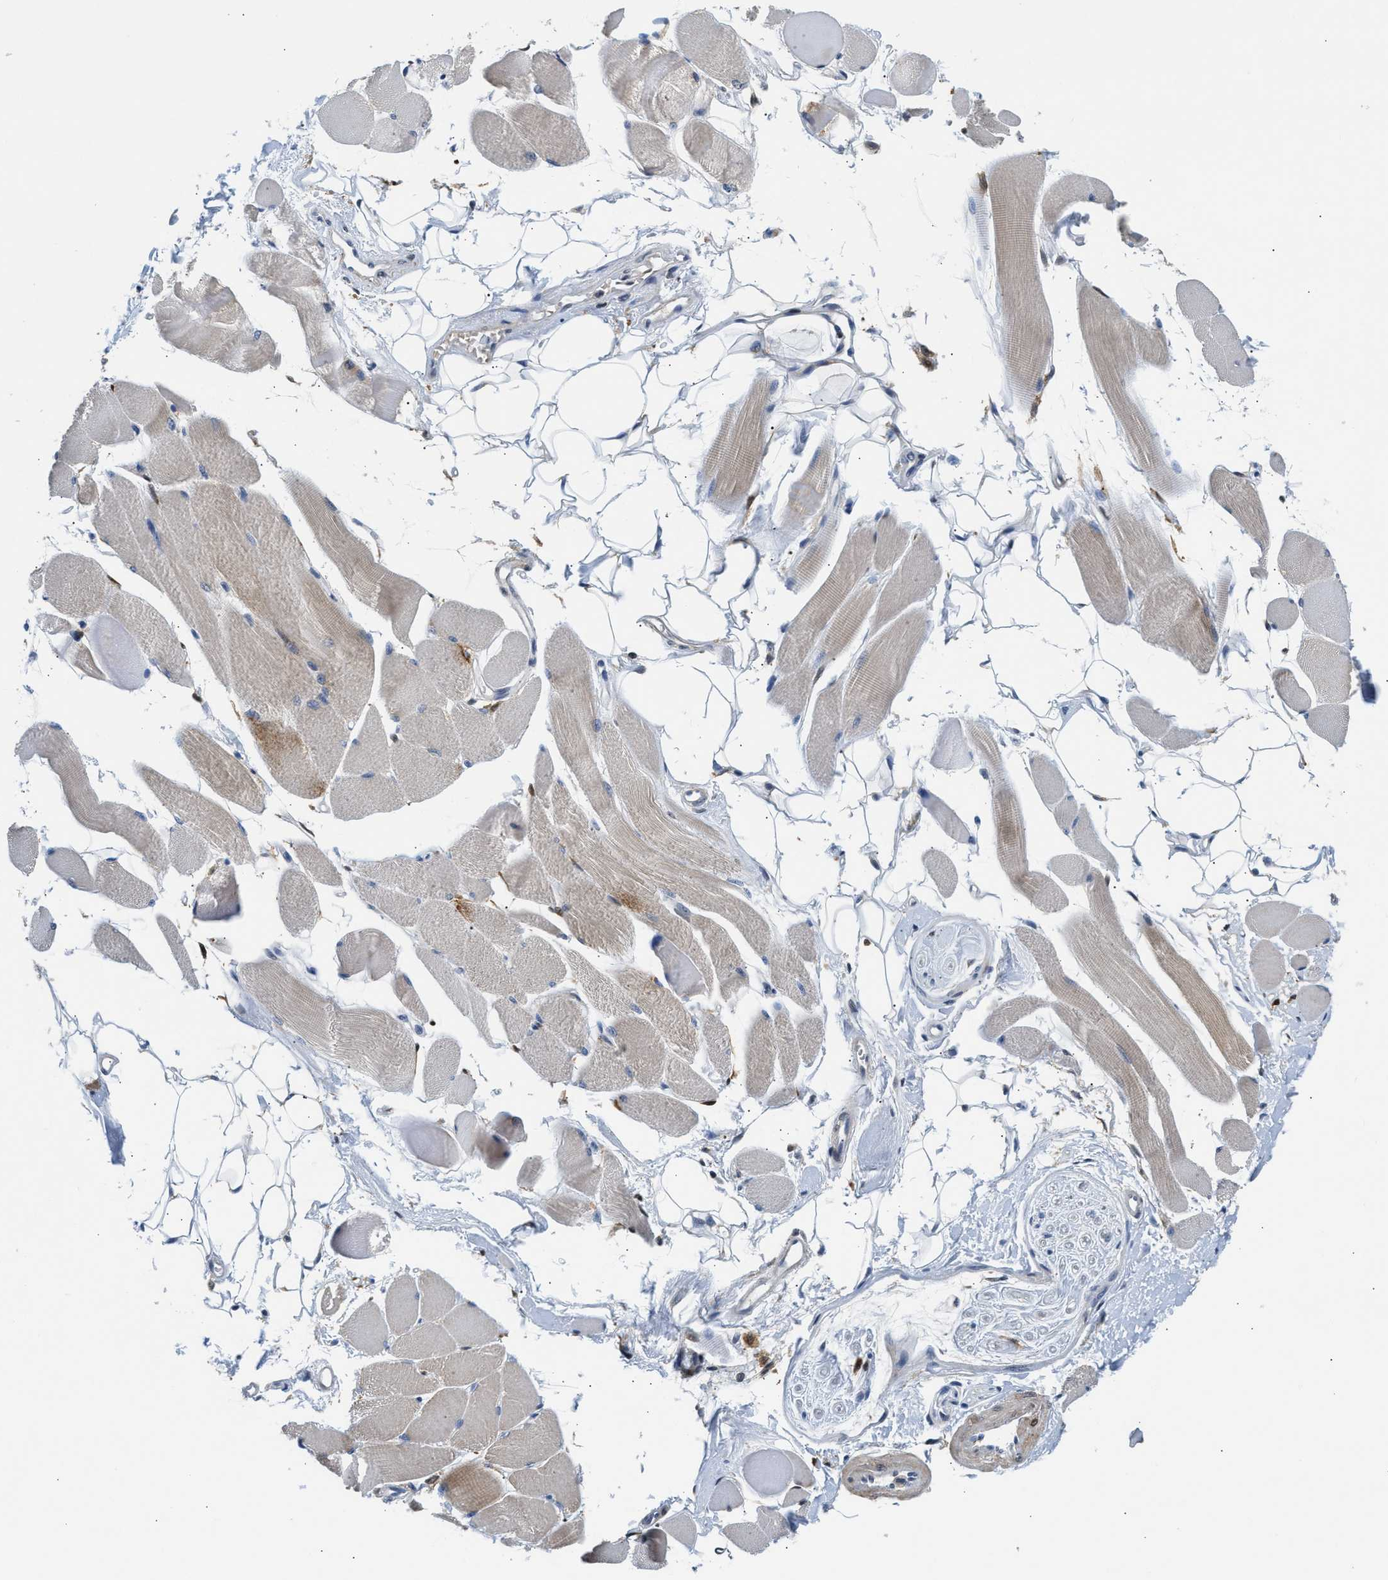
{"staining": {"intensity": "moderate", "quantity": "25%-75%", "location": "cytoplasmic/membranous"}, "tissue": "skeletal muscle", "cell_type": "Myocytes", "image_type": "normal", "snomed": [{"axis": "morphology", "description": "Normal tissue, NOS"}, {"axis": "topography", "description": "Skeletal muscle"}, {"axis": "topography", "description": "Peripheral nerve tissue"}], "caption": "IHC (DAB) staining of unremarkable human skeletal muscle shows moderate cytoplasmic/membranous protein staining in about 25%-75% of myocytes.", "gene": "SLIT2", "patient": {"sex": "female", "age": 84}}